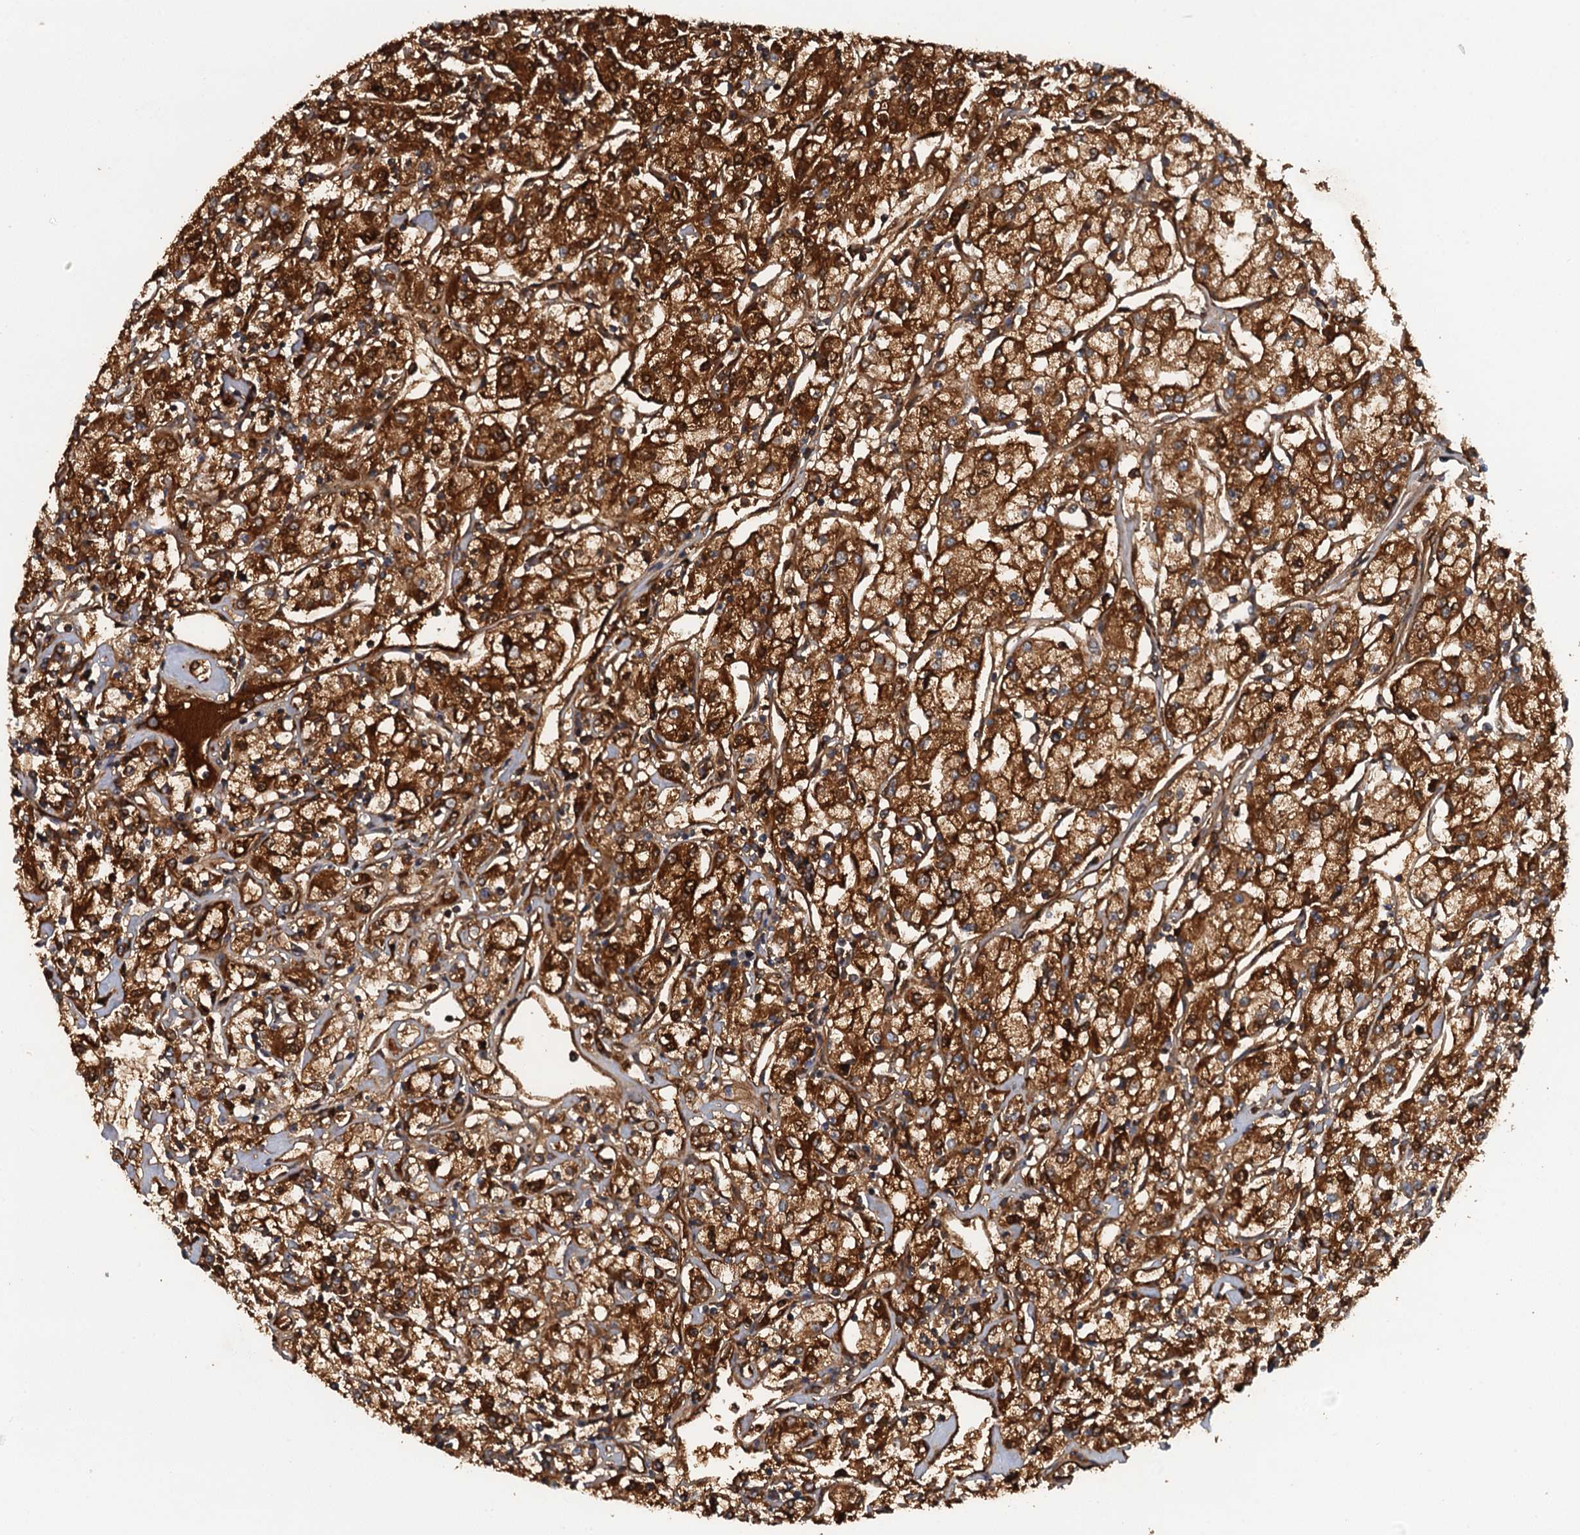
{"staining": {"intensity": "strong", "quantity": ">75%", "location": "cytoplasmic/membranous"}, "tissue": "renal cancer", "cell_type": "Tumor cells", "image_type": "cancer", "snomed": [{"axis": "morphology", "description": "Adenocarcinoma, NOS"}, {"axis": "topography", "description": "Kidney"}], "caption": "The micrograph shows staining of renal cancer, revealing strong cytoplasmic/membranous protein positivity (brown color) within tumor cells.", "gene": "HAPLN3", "patient": {"sex": "female", "age": 59}}